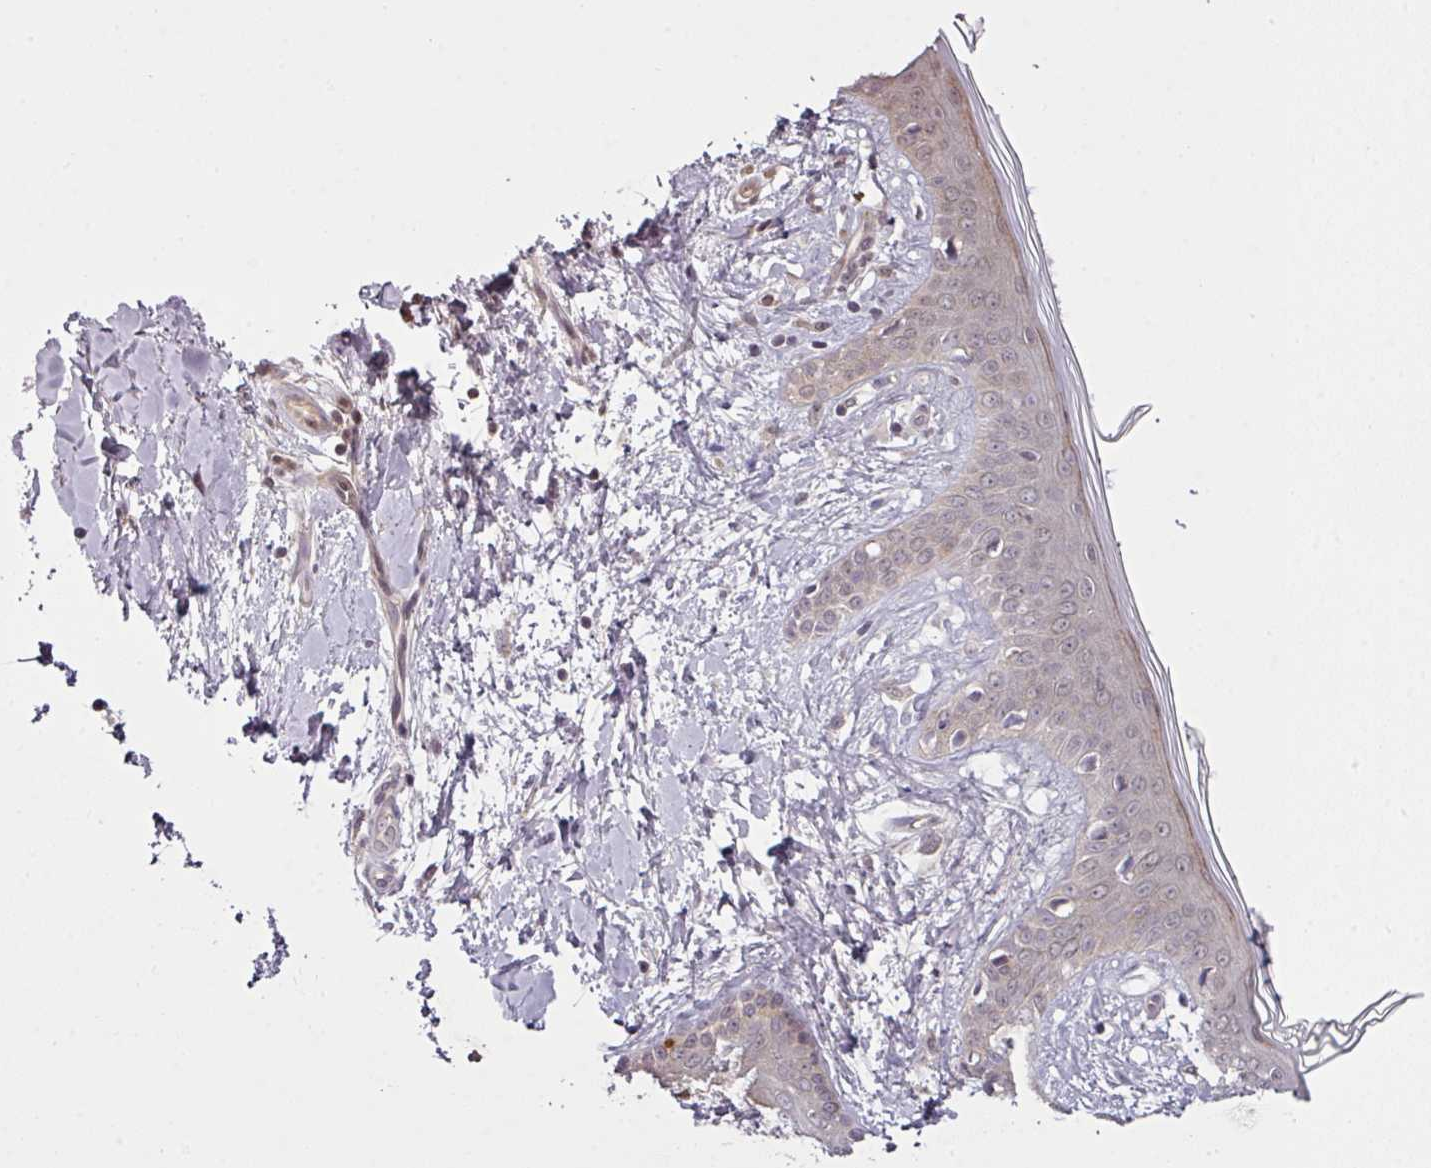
{"staining": {"intensity": "negative", "quantity": "none", "location": "none"}, "tissue": "skin", "cell_type": "Fibroblasts", "image_type": "normal", "snomed": [{"axis": "morphology", "description": "Normal tissue, NOS"}, {"axis": "topography", "description": "Skin"}], "caption": "Immunohistochemical staining of normal human skin displays no significant staining in fibroblasts.", "gene": "DERPC", "patient": {"sex": "female", "age": 34}}